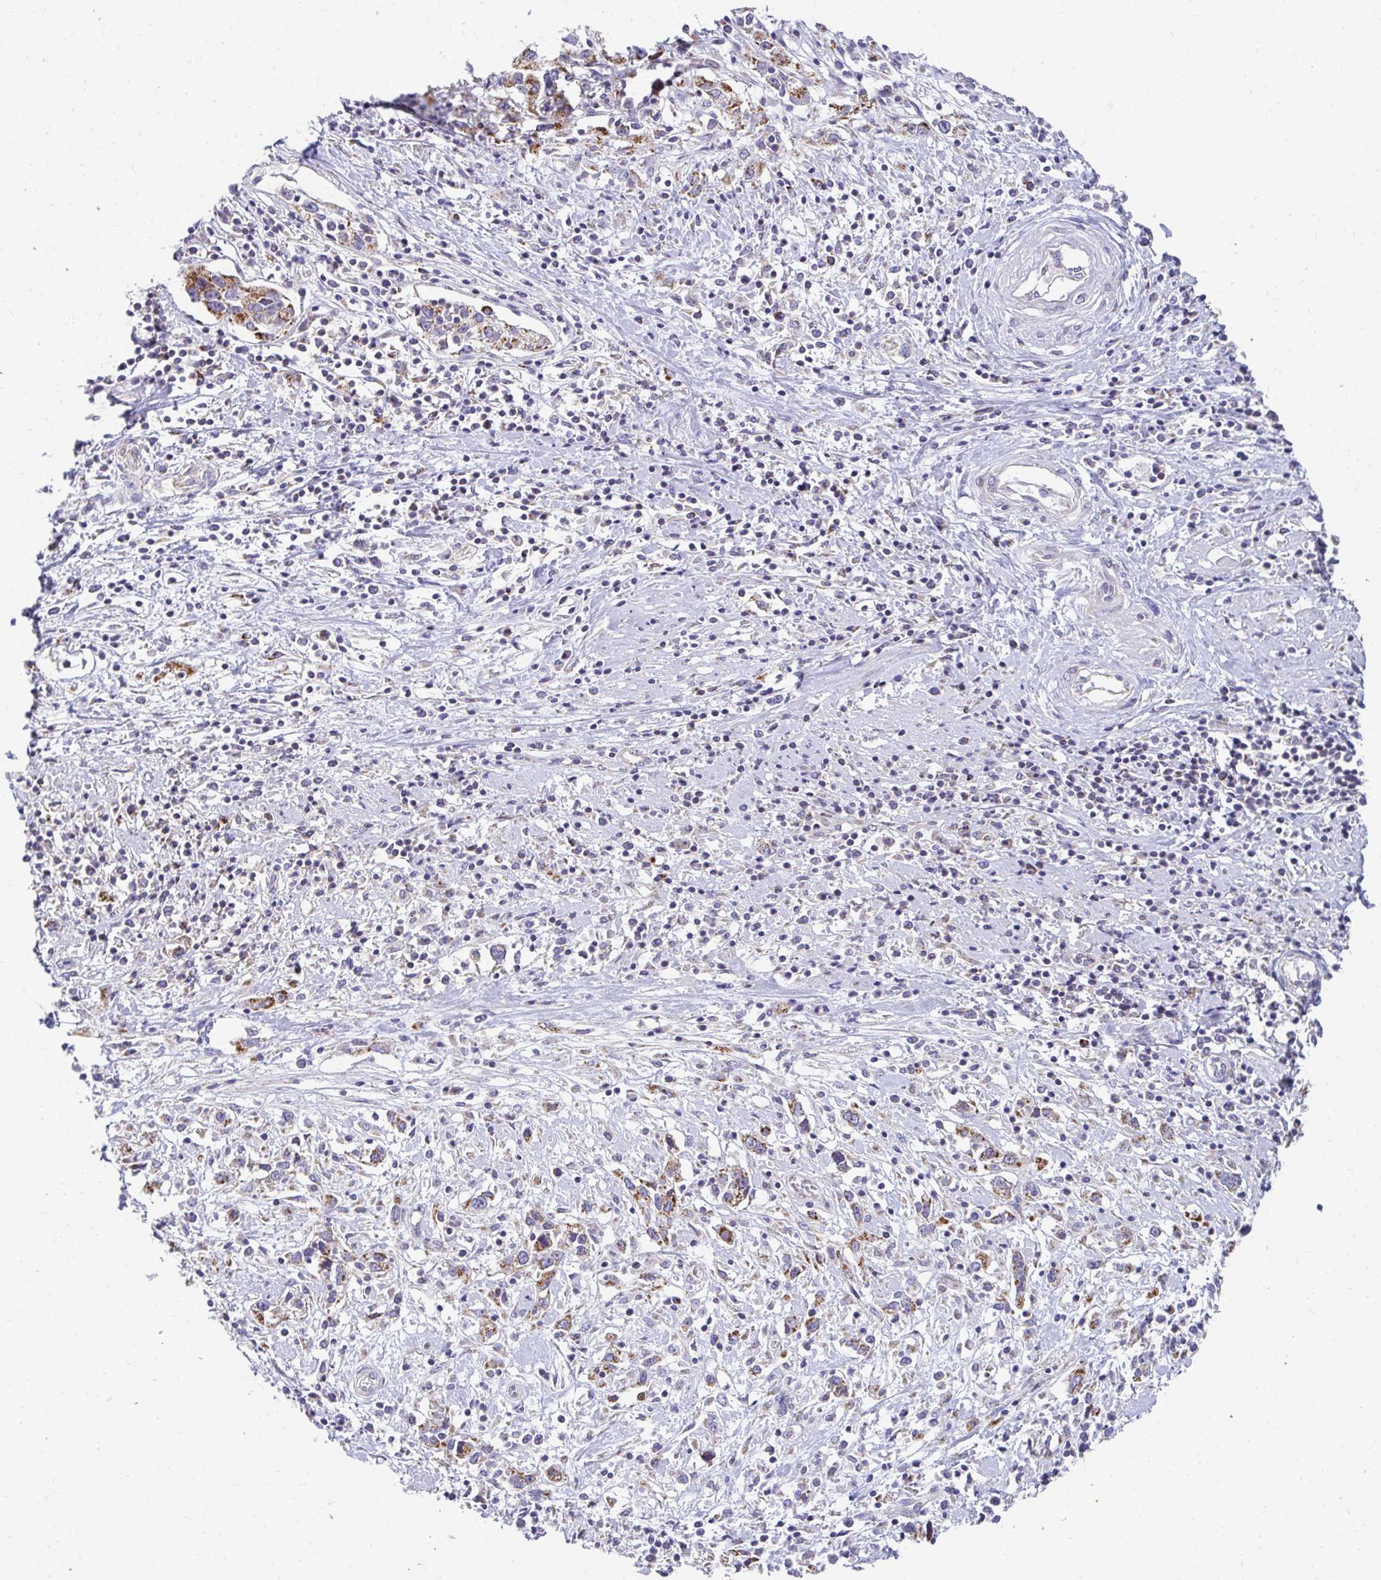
{"staining": {"intensity": "moderate", "quantity": ">75%", "location": "cytoplasmic/membranous"}, "tissue": "cervical cancer", "cell_type": "Tumor cells", "image_type": "cancer", "snomed": [{"axis": "morphology", "description": "Adenocarcinoma, NOS"}, {"axis": "topography", "description": "Cervix"}], "caption": "Cervical adenocarcinoma stained with a protein marker reveals moderate staining in tumor cells.", "gene": "EXOC5", "patient": {"sex": "female", "age": 40}}